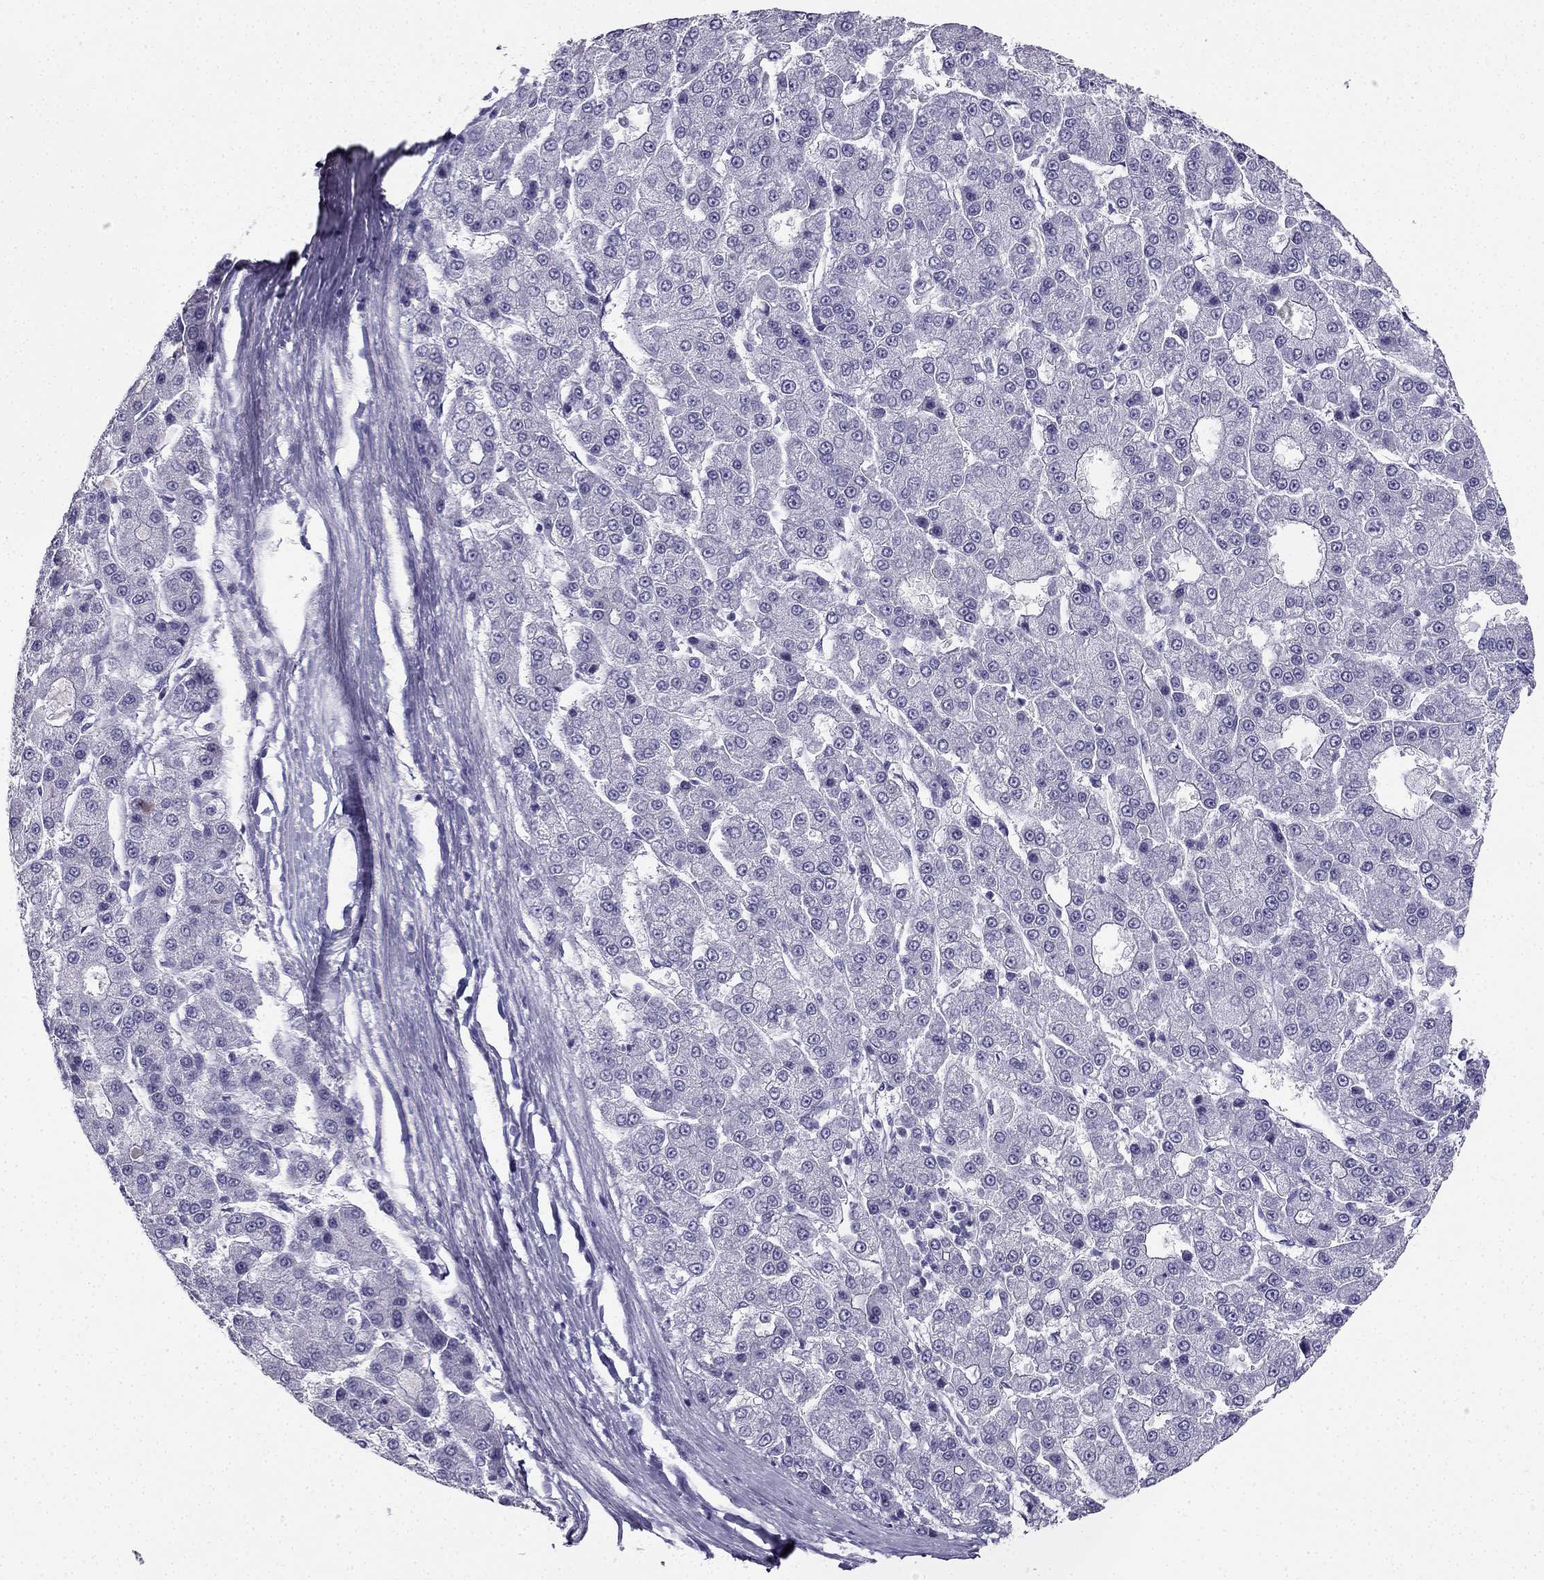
{"staining": {"intensity": "negative", "quantity": "none", "location": "none"}, "tissue": "liver cancer", "cell_type": "Tumor cells", "image_type": "cancer", "snomed": [{"axis": "morphology", "description": "Carcinoma, Hepatocellular, NOS"}, {"axis": "topography", "description": "Liver"}], "caption": "Immunohistochemistry of liver cancer demonstrates no positivity in tumor cells.", "gene": "TFF3", "patient": {"sex": "male", "age": 70}}